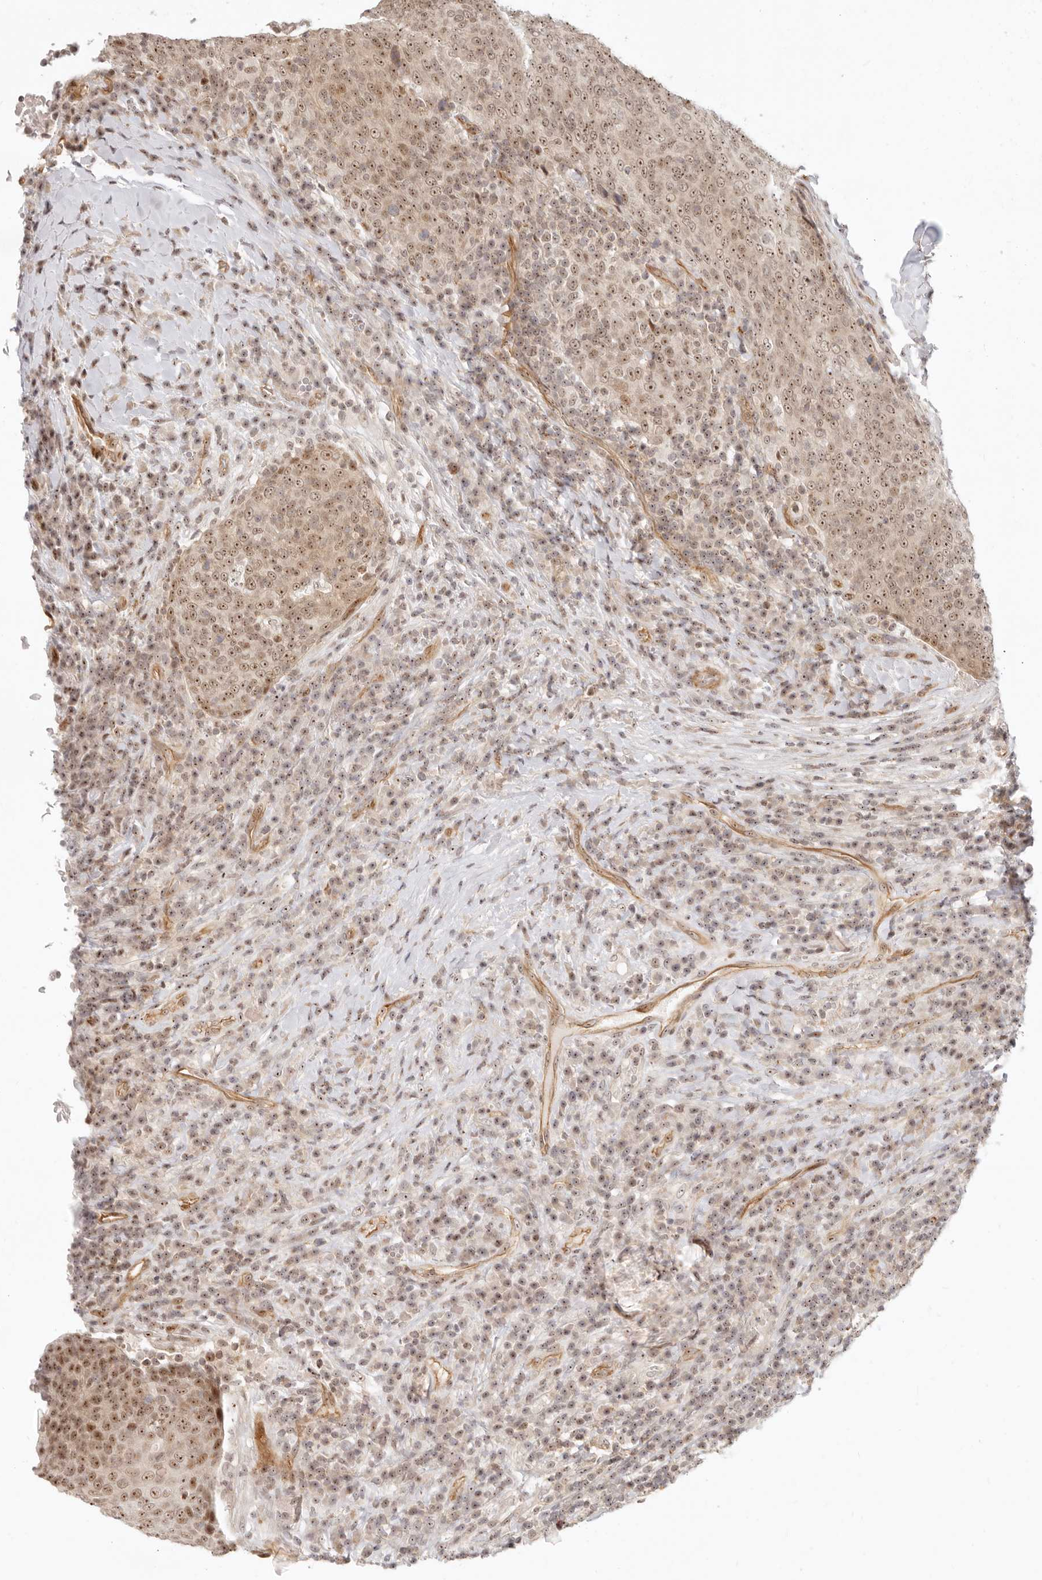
{"staining": {"intensity": "moderate", "quantity": ">75%", "location": "nuclear"}, "tissue": "head and neck cancer", "cell_type": "Tumor cells", "image_type": "cancer", "snomed": [{"axis": "morphology", "description": "Squamous cell carcinoma, NOS"}, {"axis": "morphology", "description": "Squamous cell carcinoma, metastatic, NOS"}, {"axis": "topography", "description": "Lymph node"}, {"axis": "topography", "description": "Head-Neck"}], "caption": "The photomicrograph demonstrates immunohistochemical staining of head and neck squamous cell carcinoma. There is moderate nuclear expression is seen in about >75% of tumor cells. (DAB IHC, brown staining for protein, blue staining for nuclei).", "gene": "BAP1", "patient": {"sex": "male", "age": 62}}